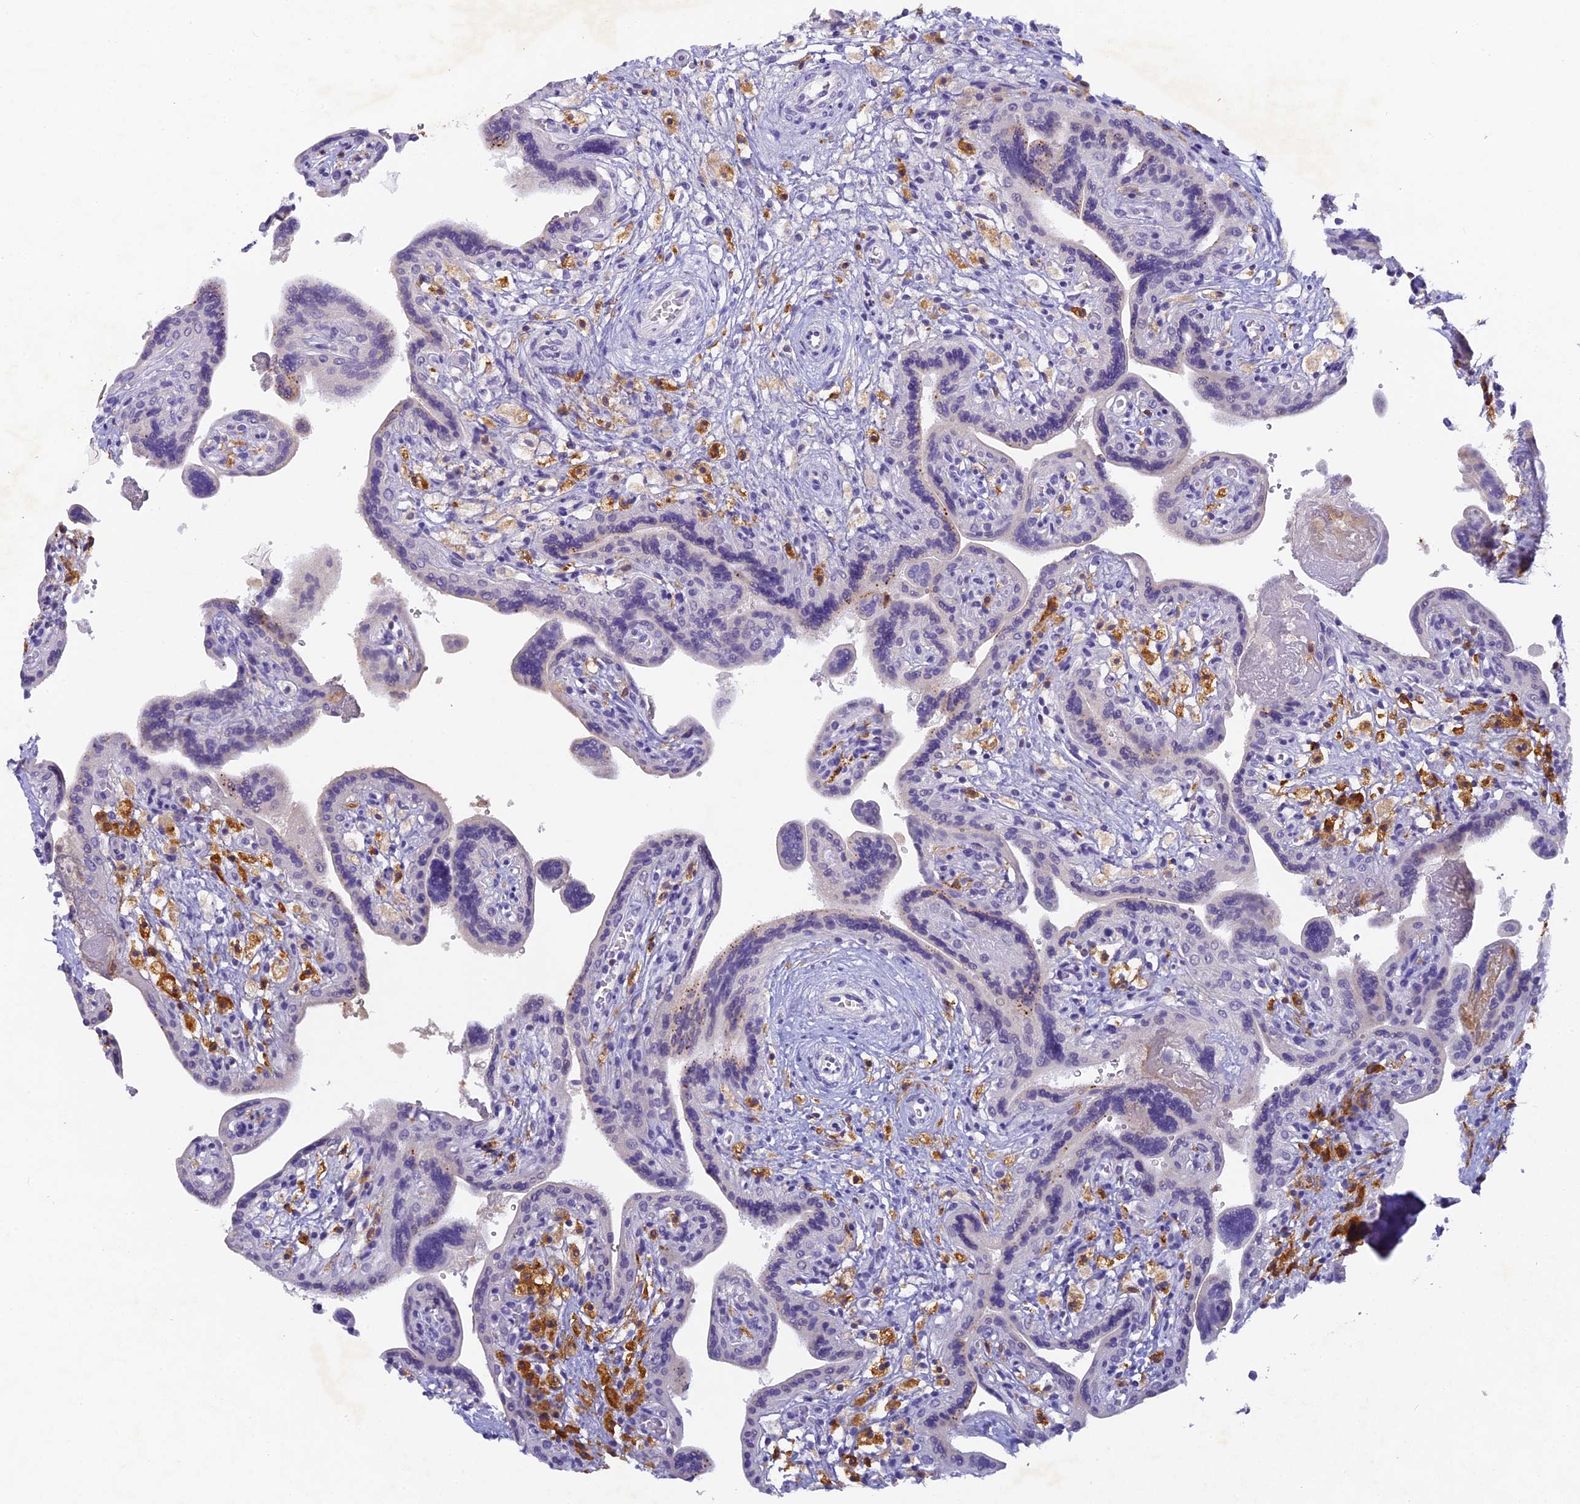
{"staining": {"intensity": "negative", "quantity": "none", "location": "none"}, "tissue": "placenta", "cell_type": "Trophoblastic cells", "image_type": "normal", "snomed": [{"axis": "morphology", "description": "Normal tissue, NOS"}, {"axis": "topography", "description": "Placenta"}], "caption": "High magnification brightfield microscopy of unremarkable placenta stained with DAB (3,3'-diaminobenzidine) (brown) and counterstained with hematoxylin (blue): trophoblastic cells show no significant staining. The staining is performed using DAB brown chromogen with nuclei counter-stained in using hematoxylin.", "gene": "FYB1", "patient": {"sex": "female", "age": 37}}